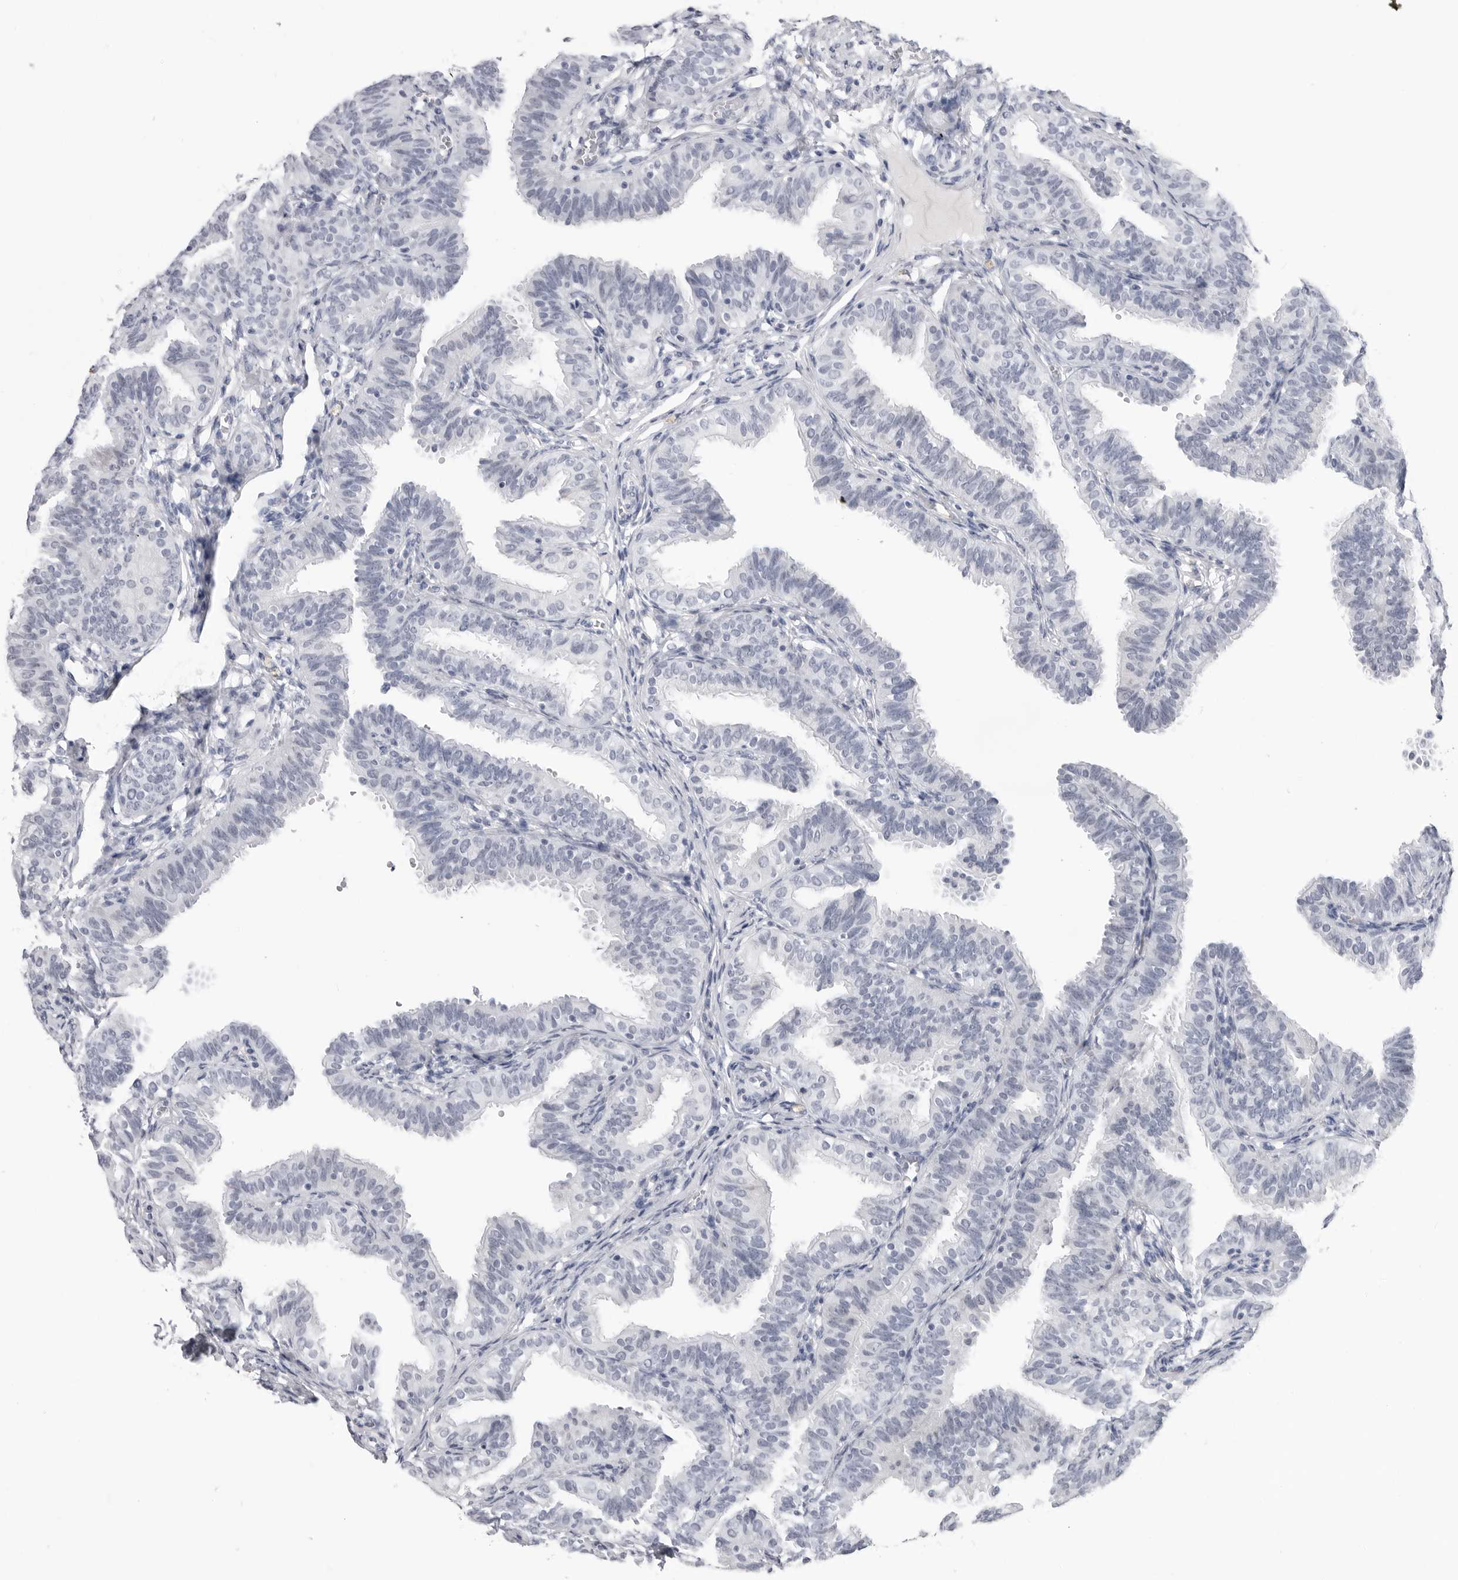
{"staining": {"intensity": "negative", "quantity": "none", "location": "none"}, "tissue": "fallopian tube", "cell_type": "Glandular cells", "image_type": "normal", "snomed": [{"axis": "morphology", "description": "Normal tissue, NOS"}, {"axis": "topography", "description": "Fallopian tube"}], "caption": "This is a photomicrograph of immunohistochemistry (IHC) staining of normal fallopian tube, which shows no expression in glandular cells.", "gene": "PGA3", "patient": {"sex": "female", "age": 35}}